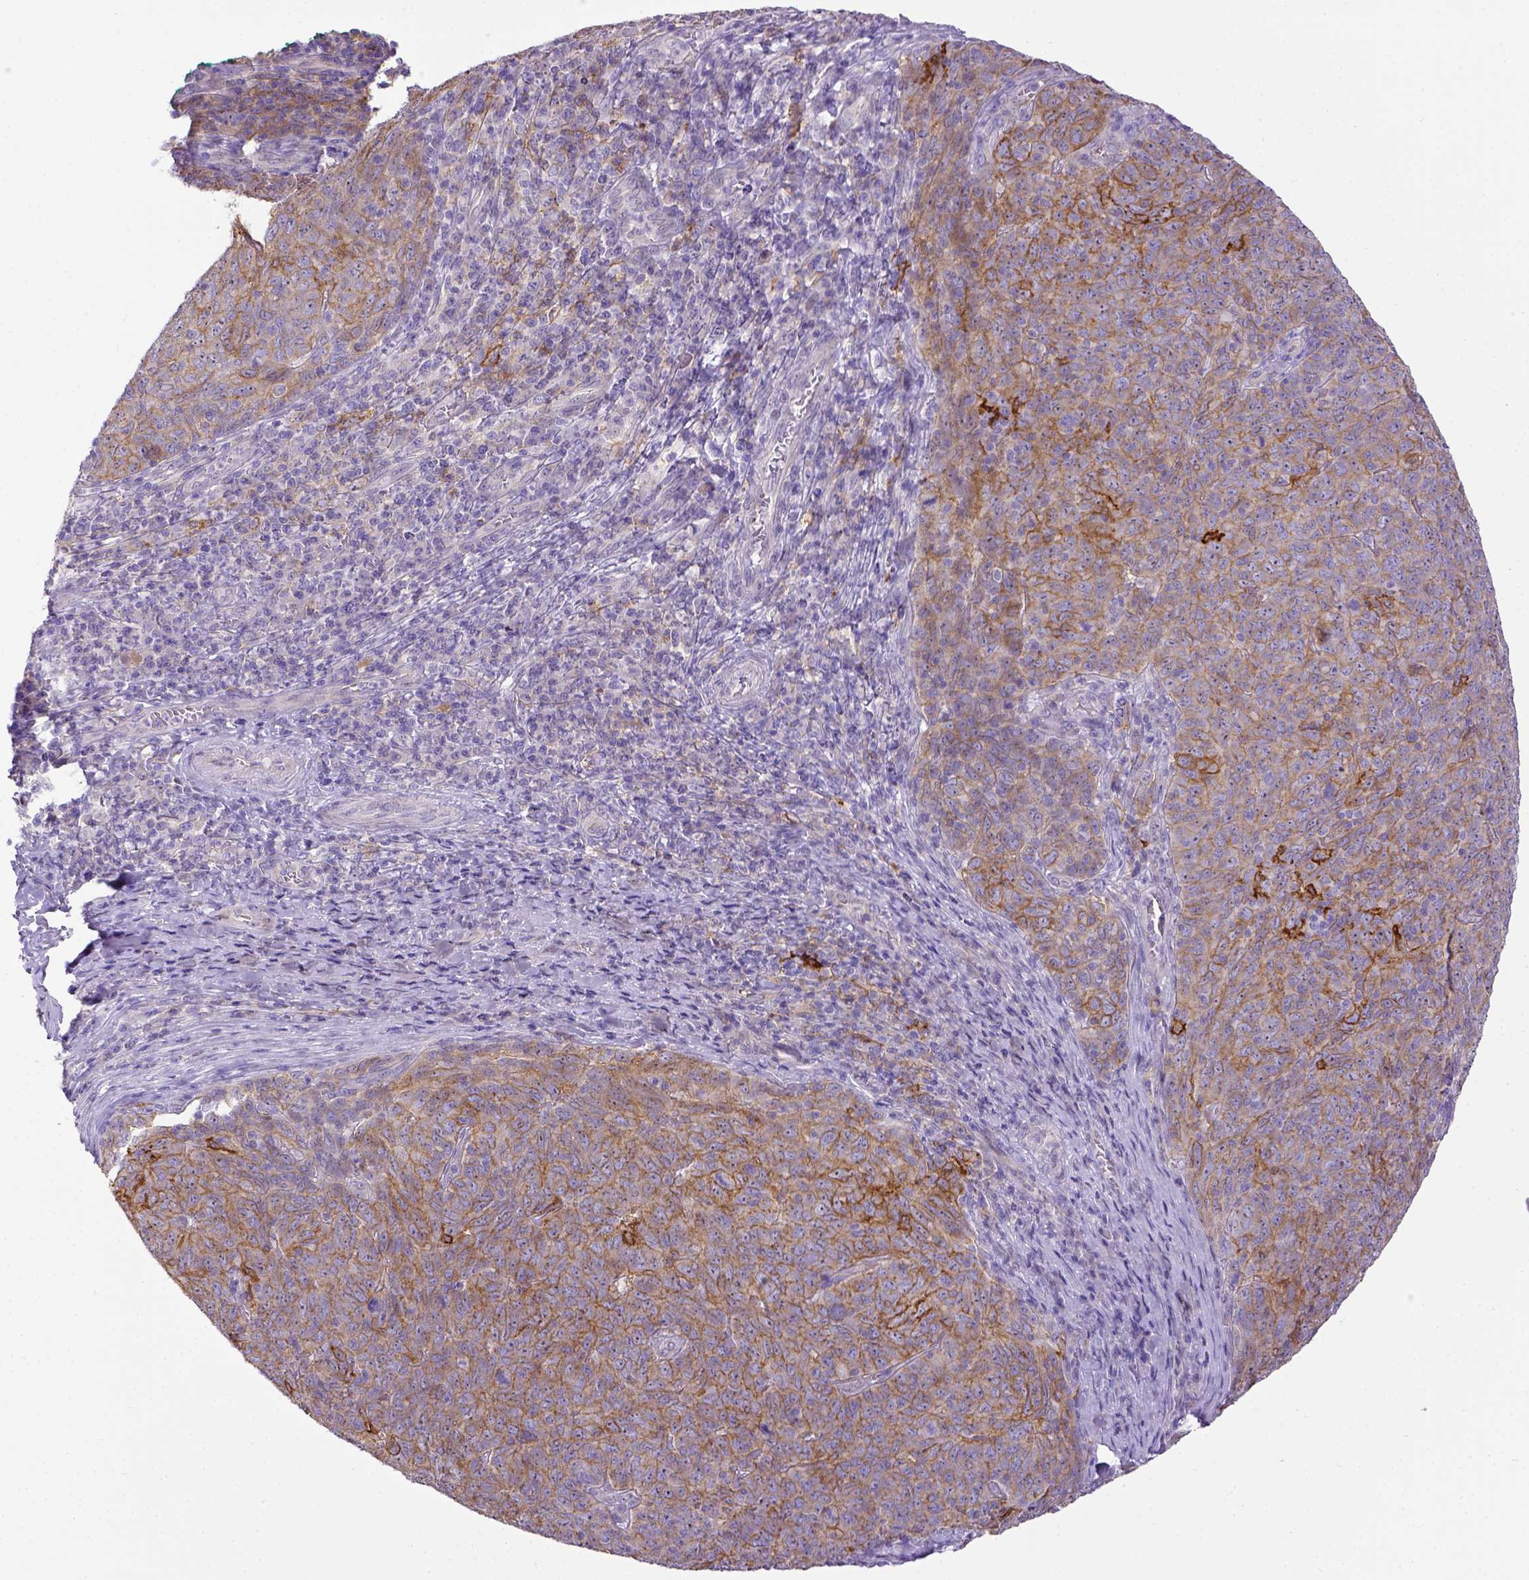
{"staining": {"intensity": "moderate", "quantity": ">75%", "location": "cytoplasmic/membranous"}, "tissue": "skin cancer", "cell_type": "Tumor cells", "image_type": "cancer", "snomed": [{"axis": "morphology", "description": "Squamous cell carcinoma, NOS"}, {"axis": "topography", "description": "Skin"}, {"axis": "topography", "description": "Anal"}], "caption": "Protein staining reveals moderate cytoplasmic/membranous positivity in about >75% of tumor cells in skin cancer (squamous cell carcinoma).", "gene": "CD40", "patient": {"sex": "female", "age": 51}}